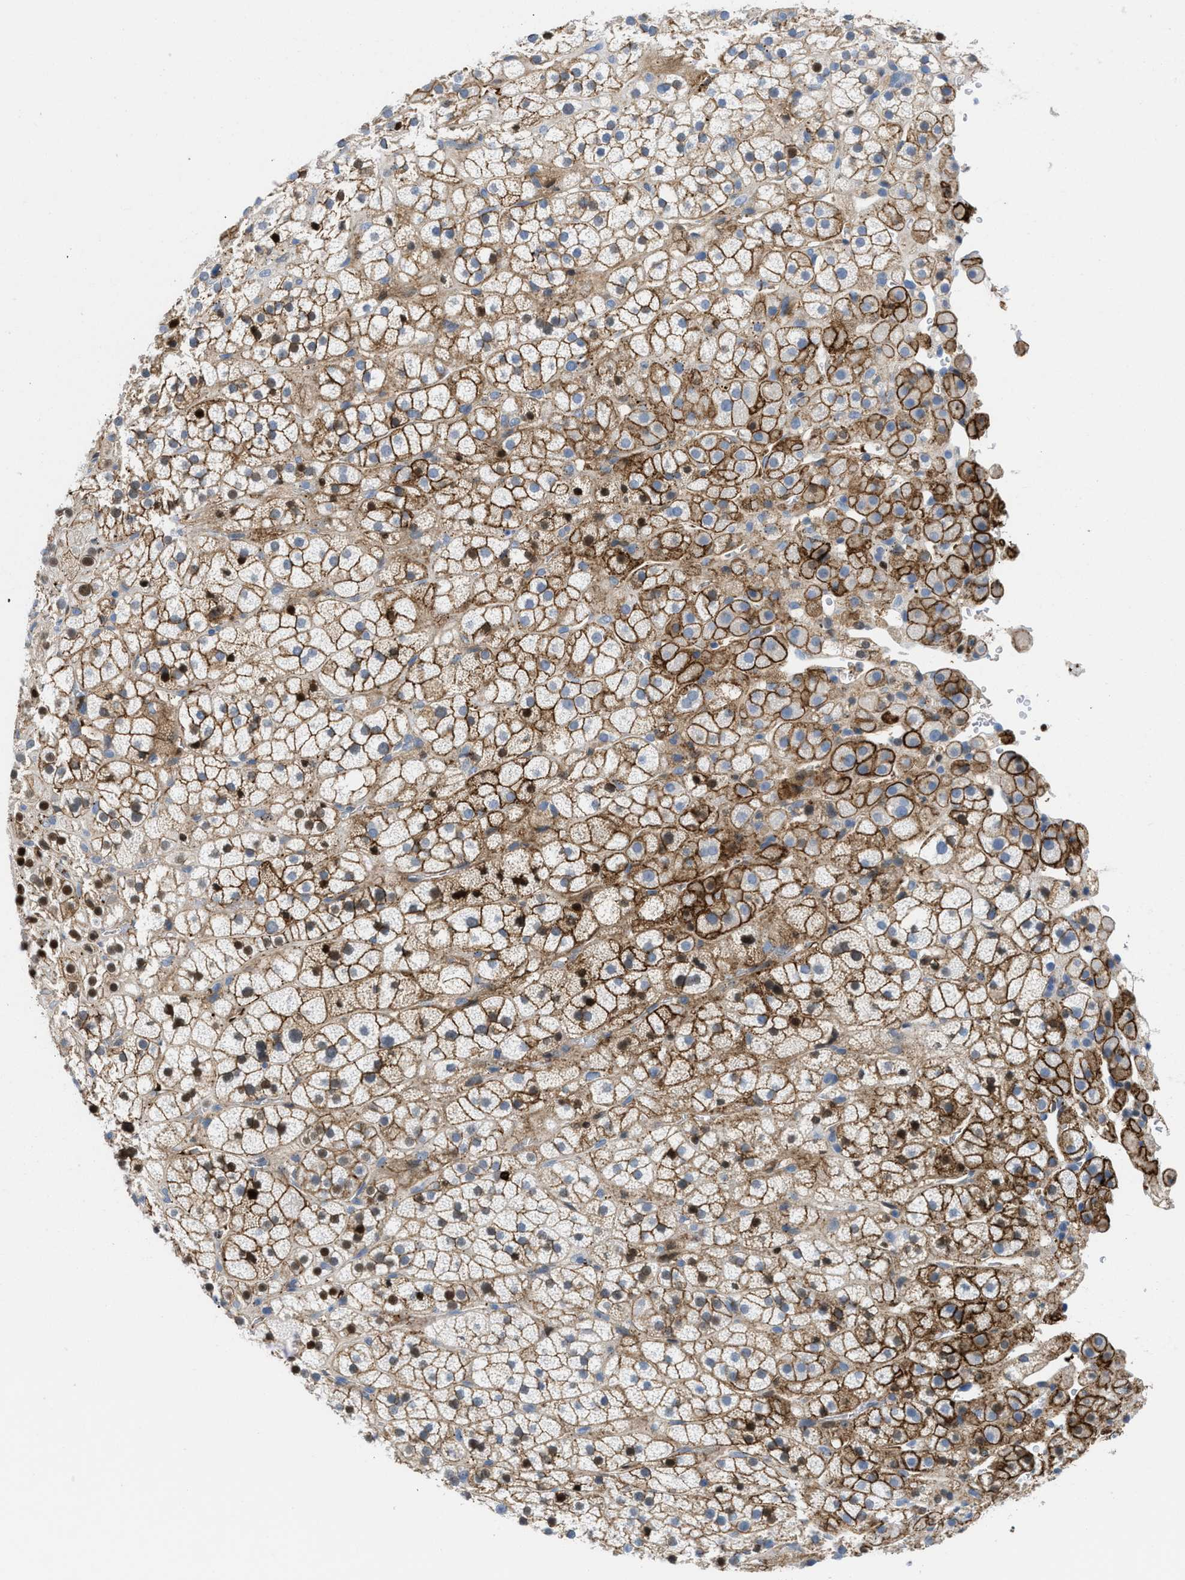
{"staining": {"intensity": "strong", "quantity": "25%-75%", "location": "cytoplasmic/membranous,nuclear"}, "tissue": "adrenal gland", "cell_type": "Glandular cells", "image_type": "normal", "snomed": [{"axis": "morphology", "description": "Normal tissue, NOS"}, {"axis": "topography", "description": "Adrenal gland"}], "caption": "IHC (DAB) staining of benign adrenal gland demonstrates strong cytoplasmic/membranous,nuclear protein staining in about 25%-75% of glandular cells.", "gene": "LEF1", "patient": {"sex": "male", "age": 56}}